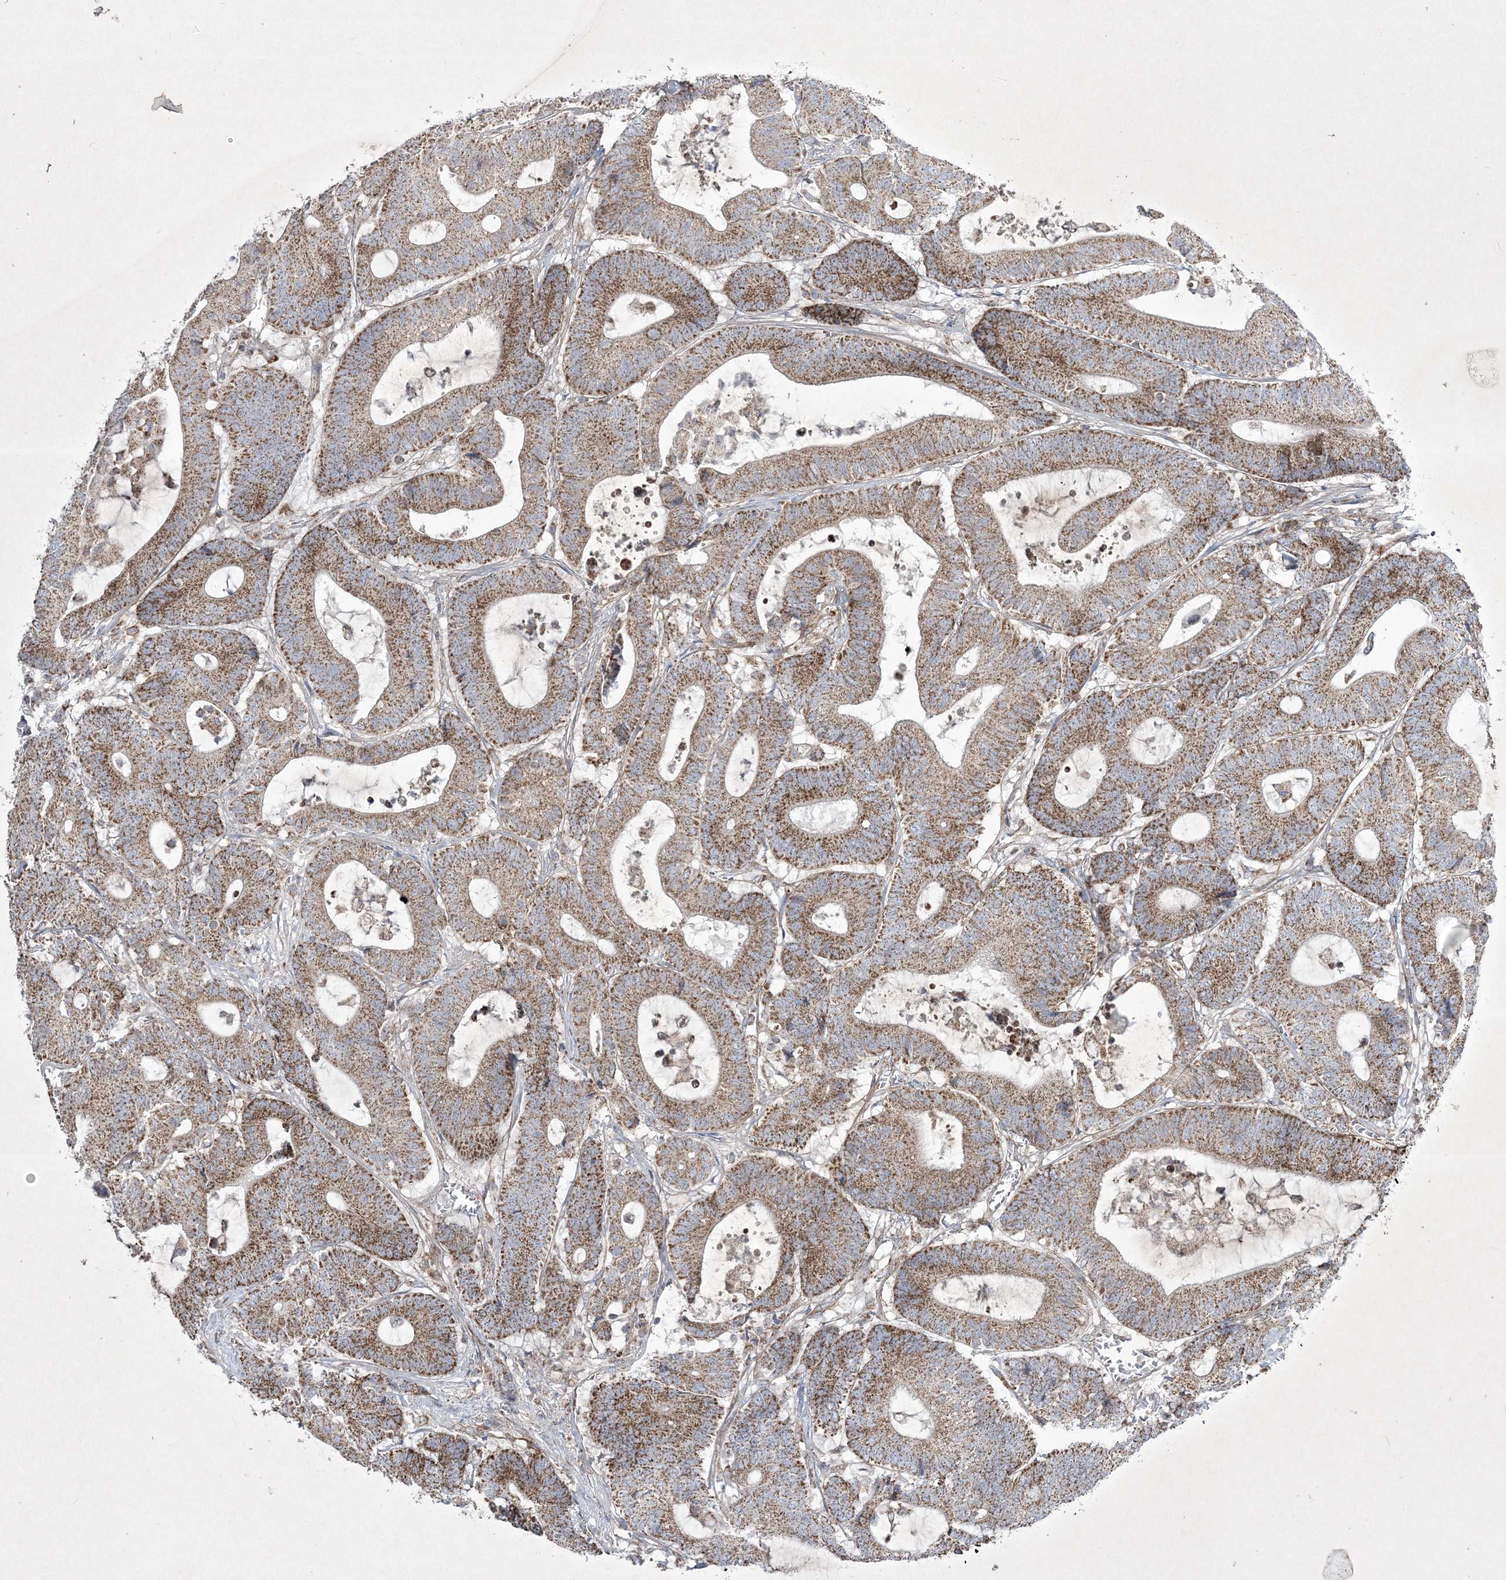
{"staining": {"intensity": "moderate", "quantity": ">75%", "location": "cytoplasmic/membranous"}, "tissue": "colorectal cancer", "cell_type": "Tumor cells", "image_type": "cancer", "snomed": [{"axis": "morphology", "description": "Adenocarcinoma, NOS"}, {"axis": "topography", "description": "Colon"}], "caption": "Immunohistochemical staining of colorectal adenocarcinoma shows medium levels of moderate cytoplasmic/membranous staining in approximately >75% of tumor cells. (Stains: DAB in brown, nuclei in blue, Microscopy: brightfield microscopy at high magnification).", "gene": "RICTOR", "patient": {"sex": "female", "age": 84}}